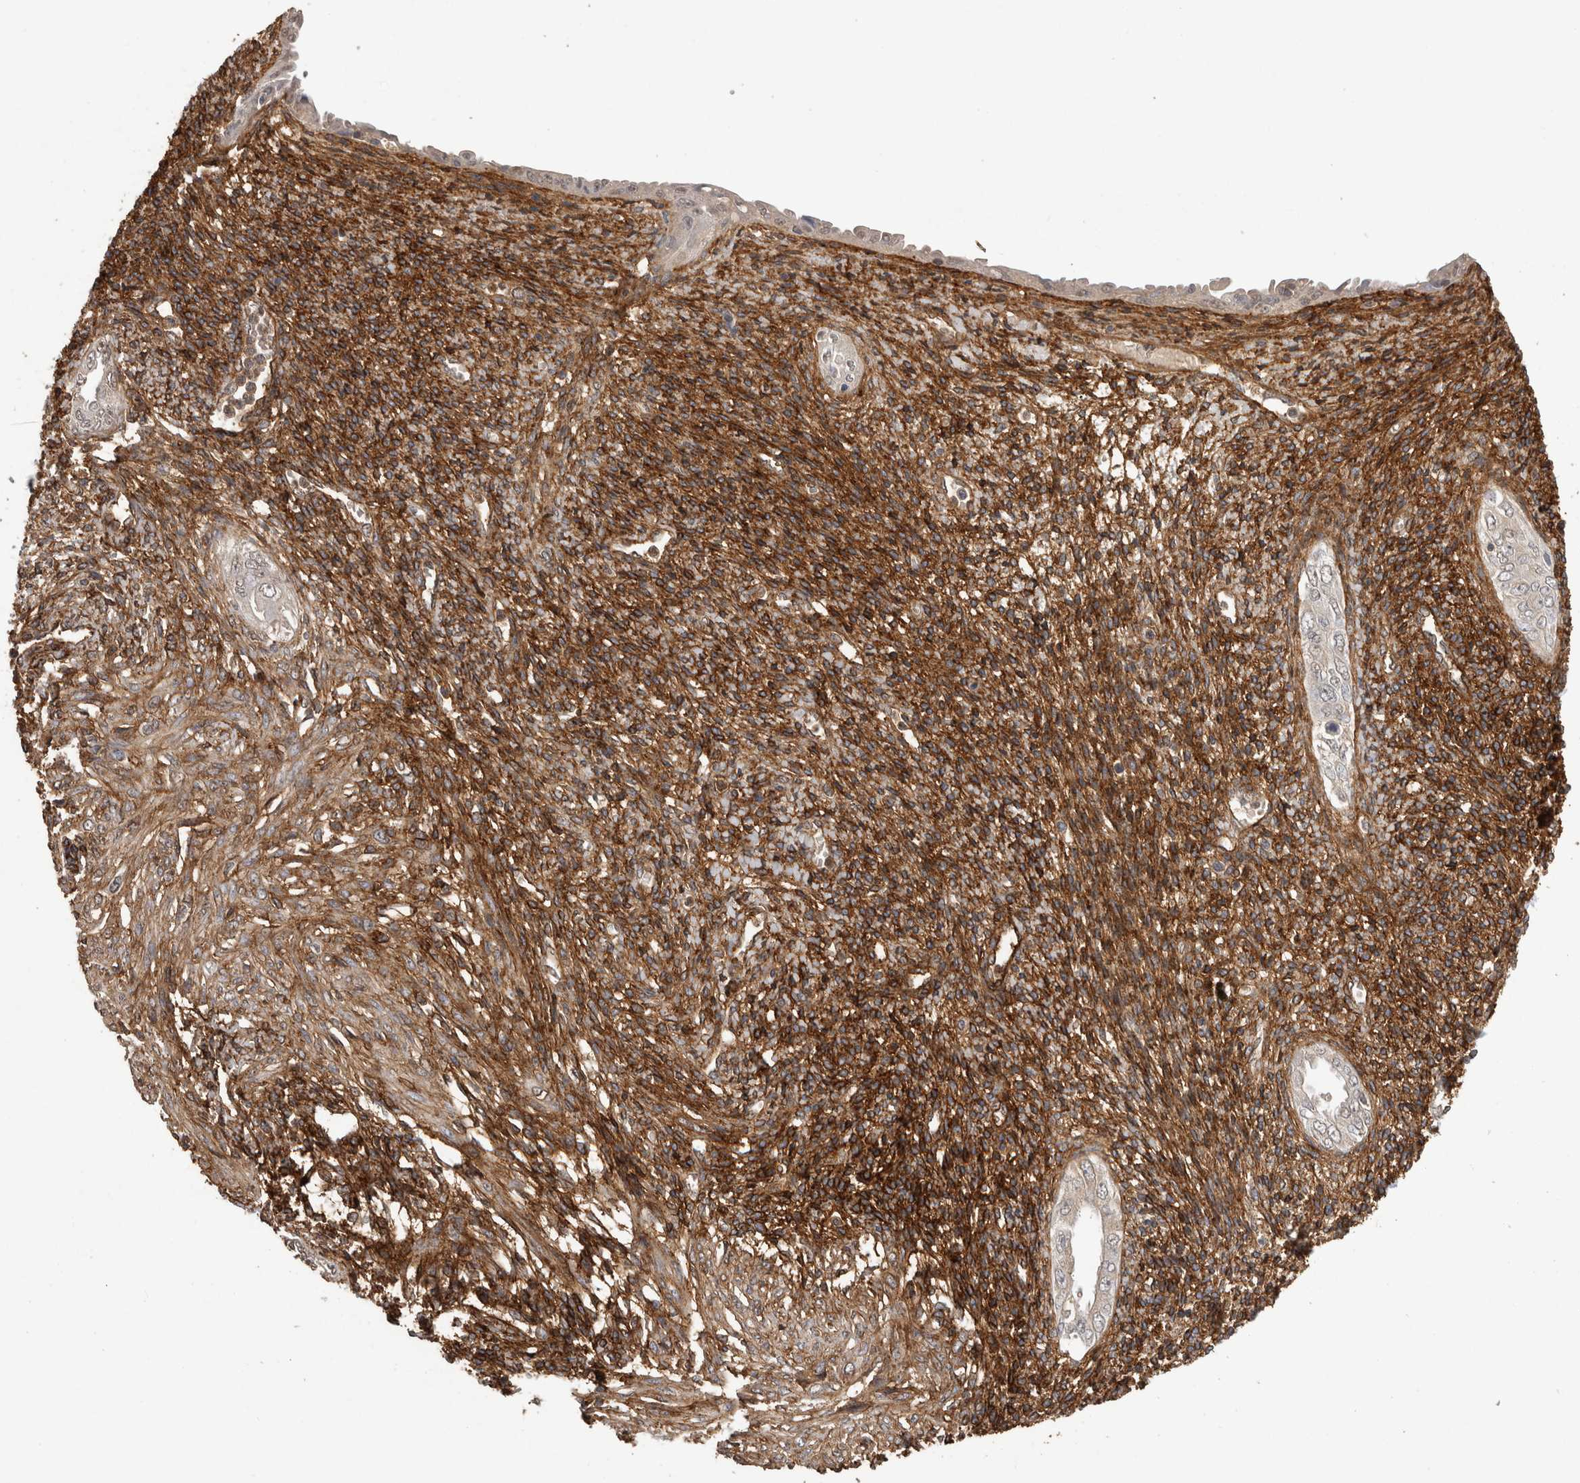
{"staining": {"intensity": "moderate", "quantity": ">75%", "location": "cytoplasmic/membranous"}, "tissue": "endometrium", "cell_type": "Cells in endometrial stroma", "image_type": "normal", "snomed": [{"axis": "morphology", "description": "Normal tissue, NOS"}, {"axis": "topography", "description": "Endometrium"}], "caption": "IHC of benign endometrium demonstrates medium levels of moderate cytoplasmic/membranous positivity in about >75% of cells in endometrial stroma. (Stains: DAB in brown, nuclei in blue, Microscopy: brightfield microscopy at high magnification).", "gene": "RECK", "patient": {"sex": "female", "age": 66}}